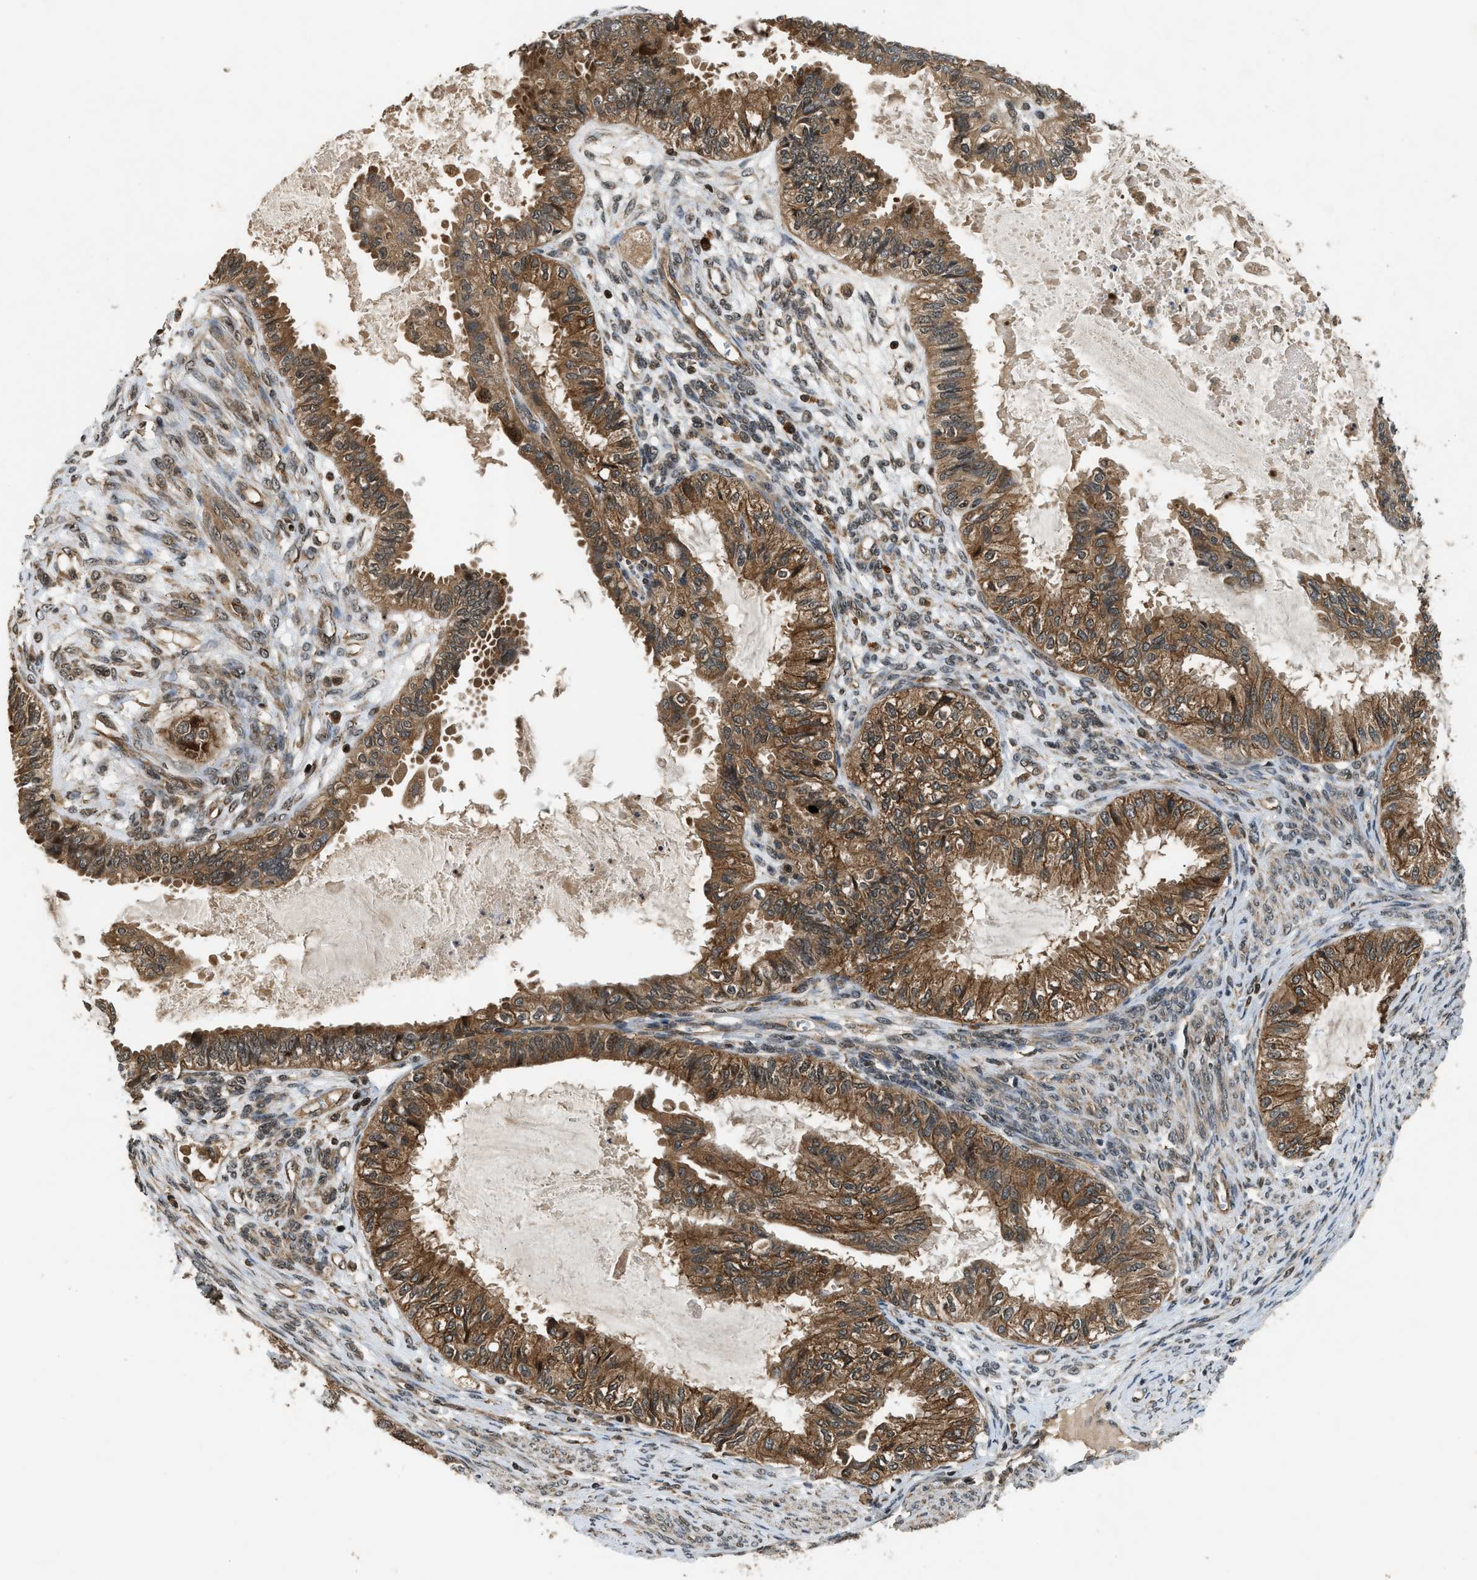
{"staining": {"intensity": "moderate", "quantity": ">75%", "location": "cytoplasmic/membranous"}, "tissue": "cervical cancer", "cell_type": "Tumor cells", "image_type": "cancer", "snomed": [{"axis": "morphology", "description": "Normal tissue, NOS"}, {"axis": "morphology", "description": "Adenocarcinoma, NOS"}, {"axis": "topography", "description": "Cervix"}, {"axis": "topography", "description": "Endometrium"}], "caption": "A brown stain labels moderate cytoplasmic/membranous staining of a protein in cervical adenocarcinoma tumor cells.", "gene": "RPS6KB1", "patient": {"sex": "female", "age": 86}}